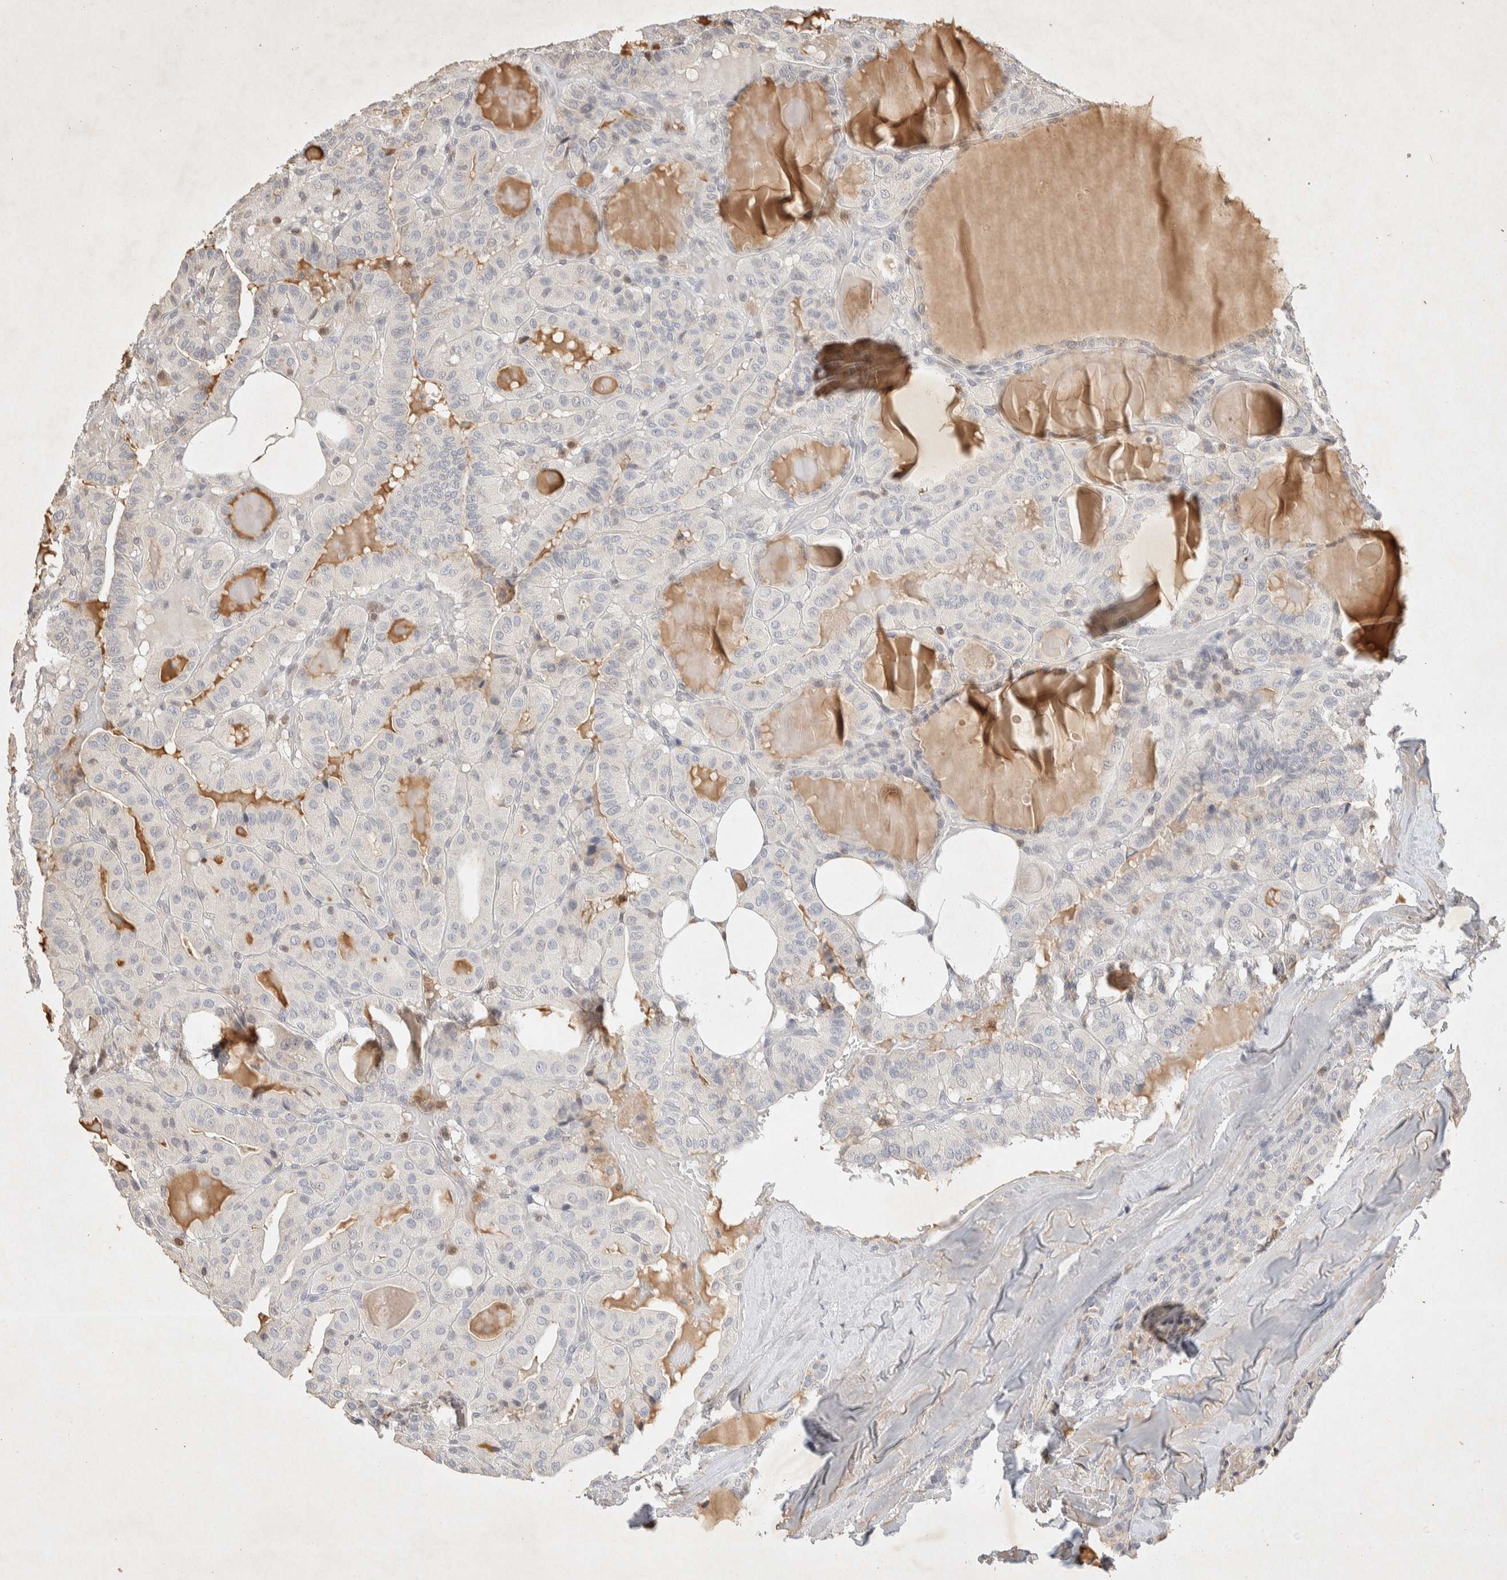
{"staining": {"intensity": "negative", "quantity": "none", "location": "none"}, "tissue": "thyroid cancer", "cell_type": "Tumor cells", "image_type": "cancer", "snomed": [{"axis": "morphology", "description": "Papillary adenocarcinoma, NOS"}, {"axis": "topography", "description": "Thyroid gland"}], "caption": "High power microscopy micrograph of an IHC histopathology image of thyroid papillary adenocarcinoma, revealing no significant expression in tumor cells.", "gene": "RAC2", "patient": {"sex": "male", "age": 77}}